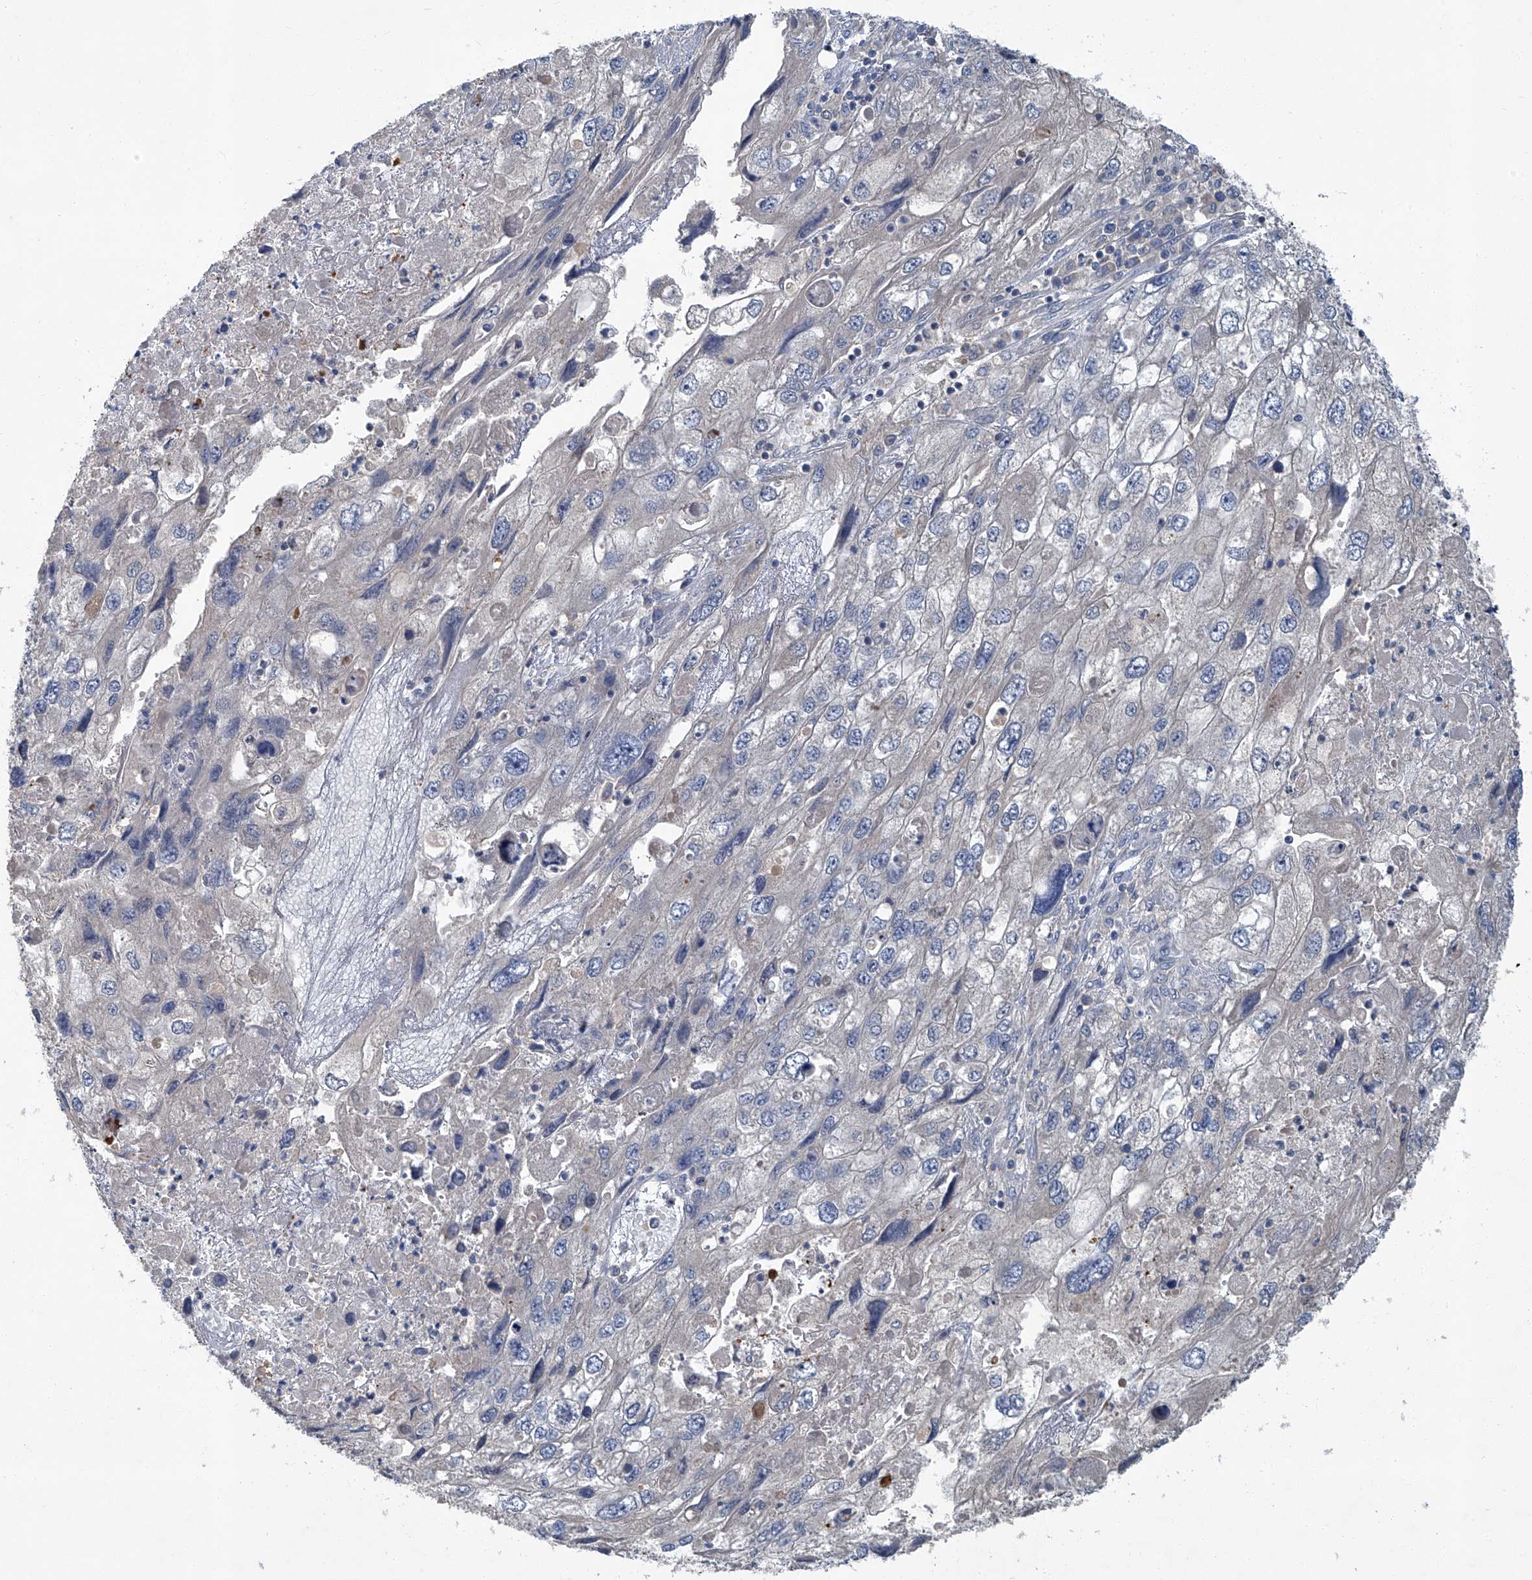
{"staining": {"intensity": "negative", "quantity": "none", "location": "none"}, "tissue": "endometrial cancer", "cell_type": "Tumor cells", "image_type": "cancer", "snomed": [{"axis": "morphology", "description": "Adenocarcinoma, NOS"}, {"axis": "topography", "description": "Endometrium"}], "caption": "High power microscopy histopathology image of an IHC photomicrograph of endometrial adenocarcinoma, revealing no significant expression in tumor cells. (Stains: DAB immunohistochemistry (IHC) with hematoxylin counter stain, Microscopy: brightfield microscopy at high magnification).", "gene": "ANKRD34A", "patient": {"sex": "female", "age": 49}}